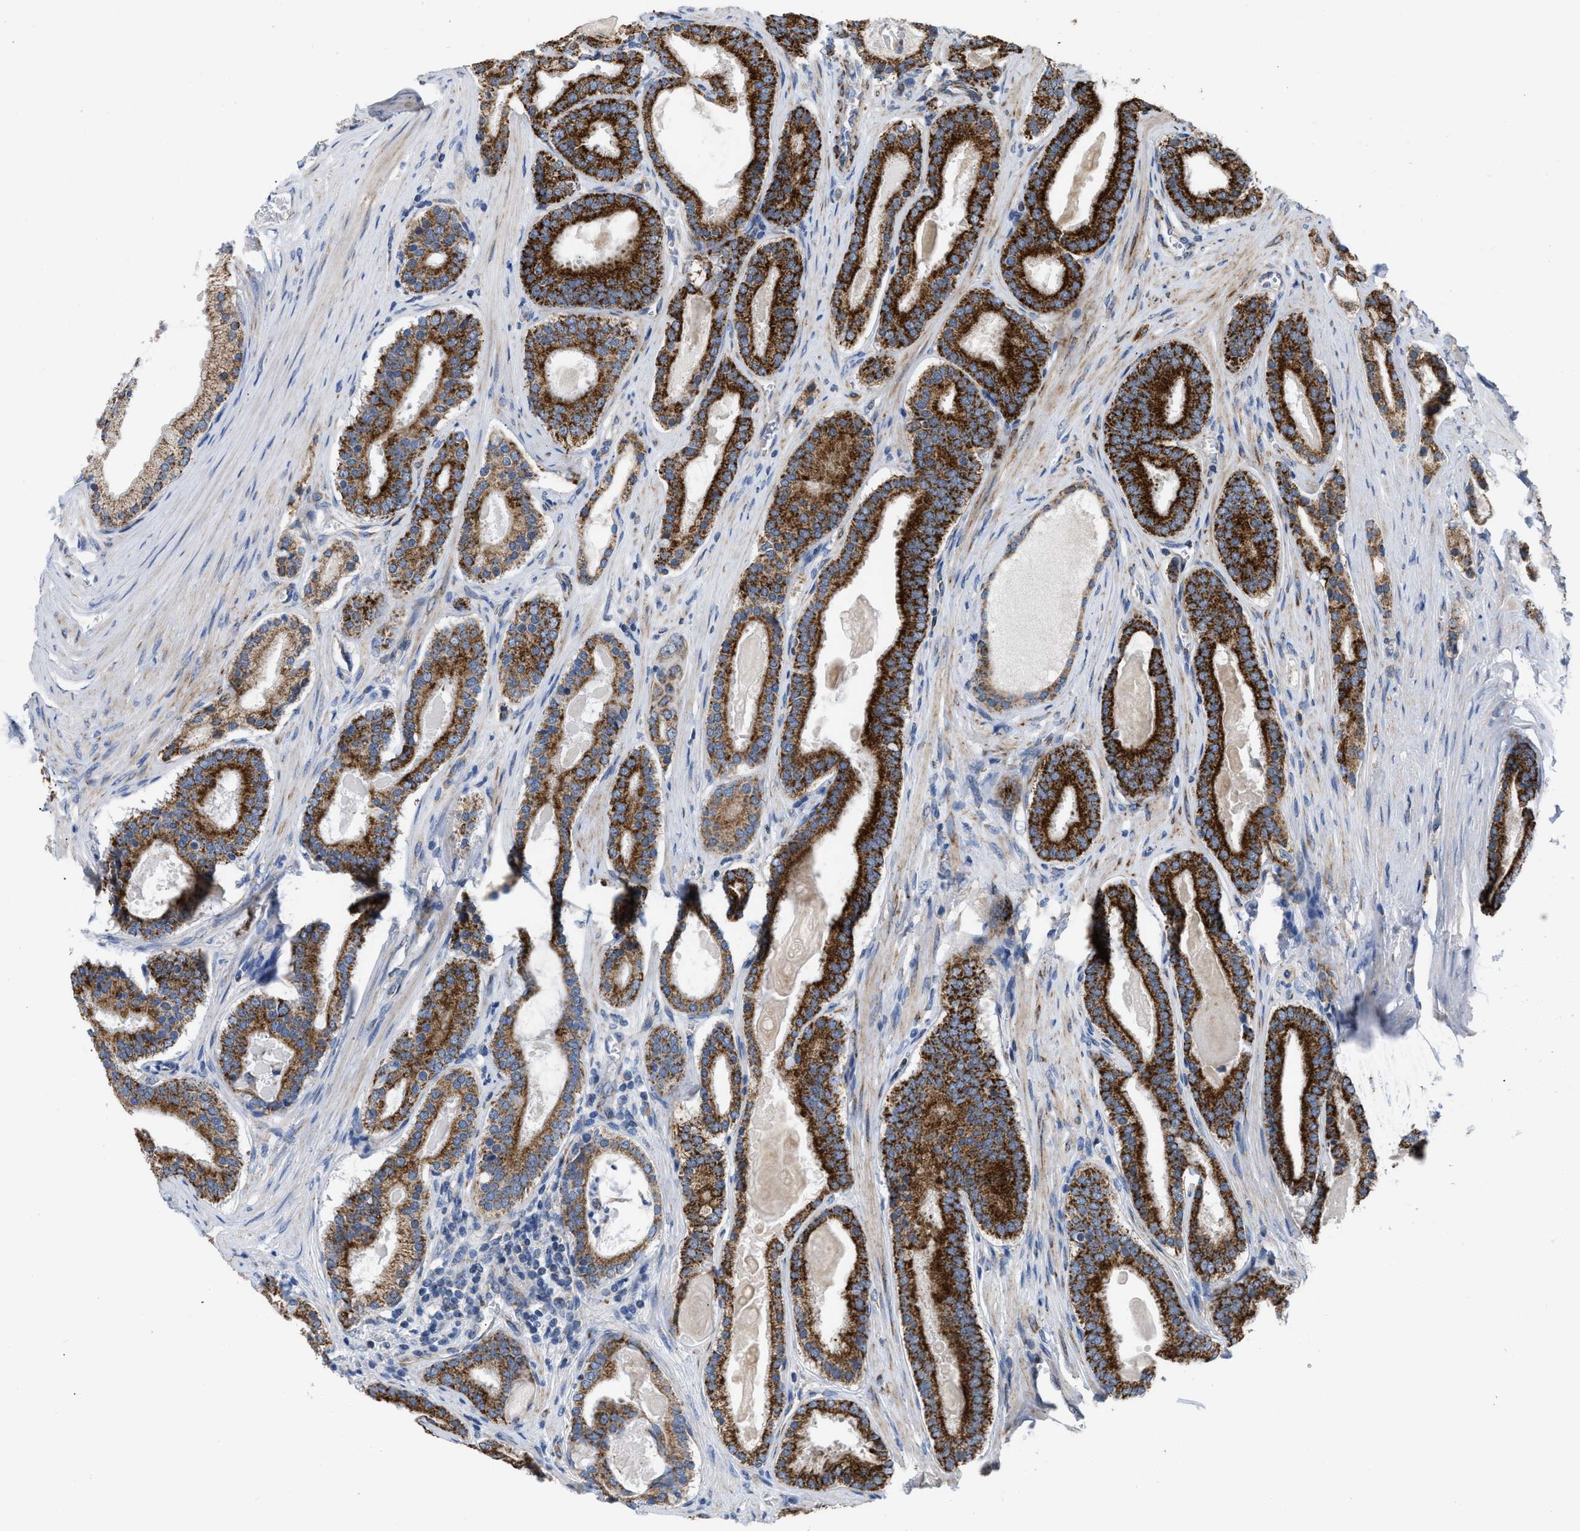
{"staining": {"intensity": "strong", "quantity": "25%-75%", "location": "cytoplasmic/membranous"}, "tissue": "prostate cancer", "cell_type": "Tumor cells", "image_type": "cancer", "snomed": [{"axis": "morphology", "description": "Adenocarcinoma, High grade"}, {"axis": "topography", "description": "Prostate"}], "caption": "IHC image of neoplastic tissue: human prostate cancer stained using immunohistochemistry (IHC) exhibits high levels of strong protein expression localized specifically in the cytoplasmic/membranous of tumor cells, appearing as a cytoplasmic/membranous brown color.", "gene": "AKAP1", "patient": {"sex": "male", "age": 60}}